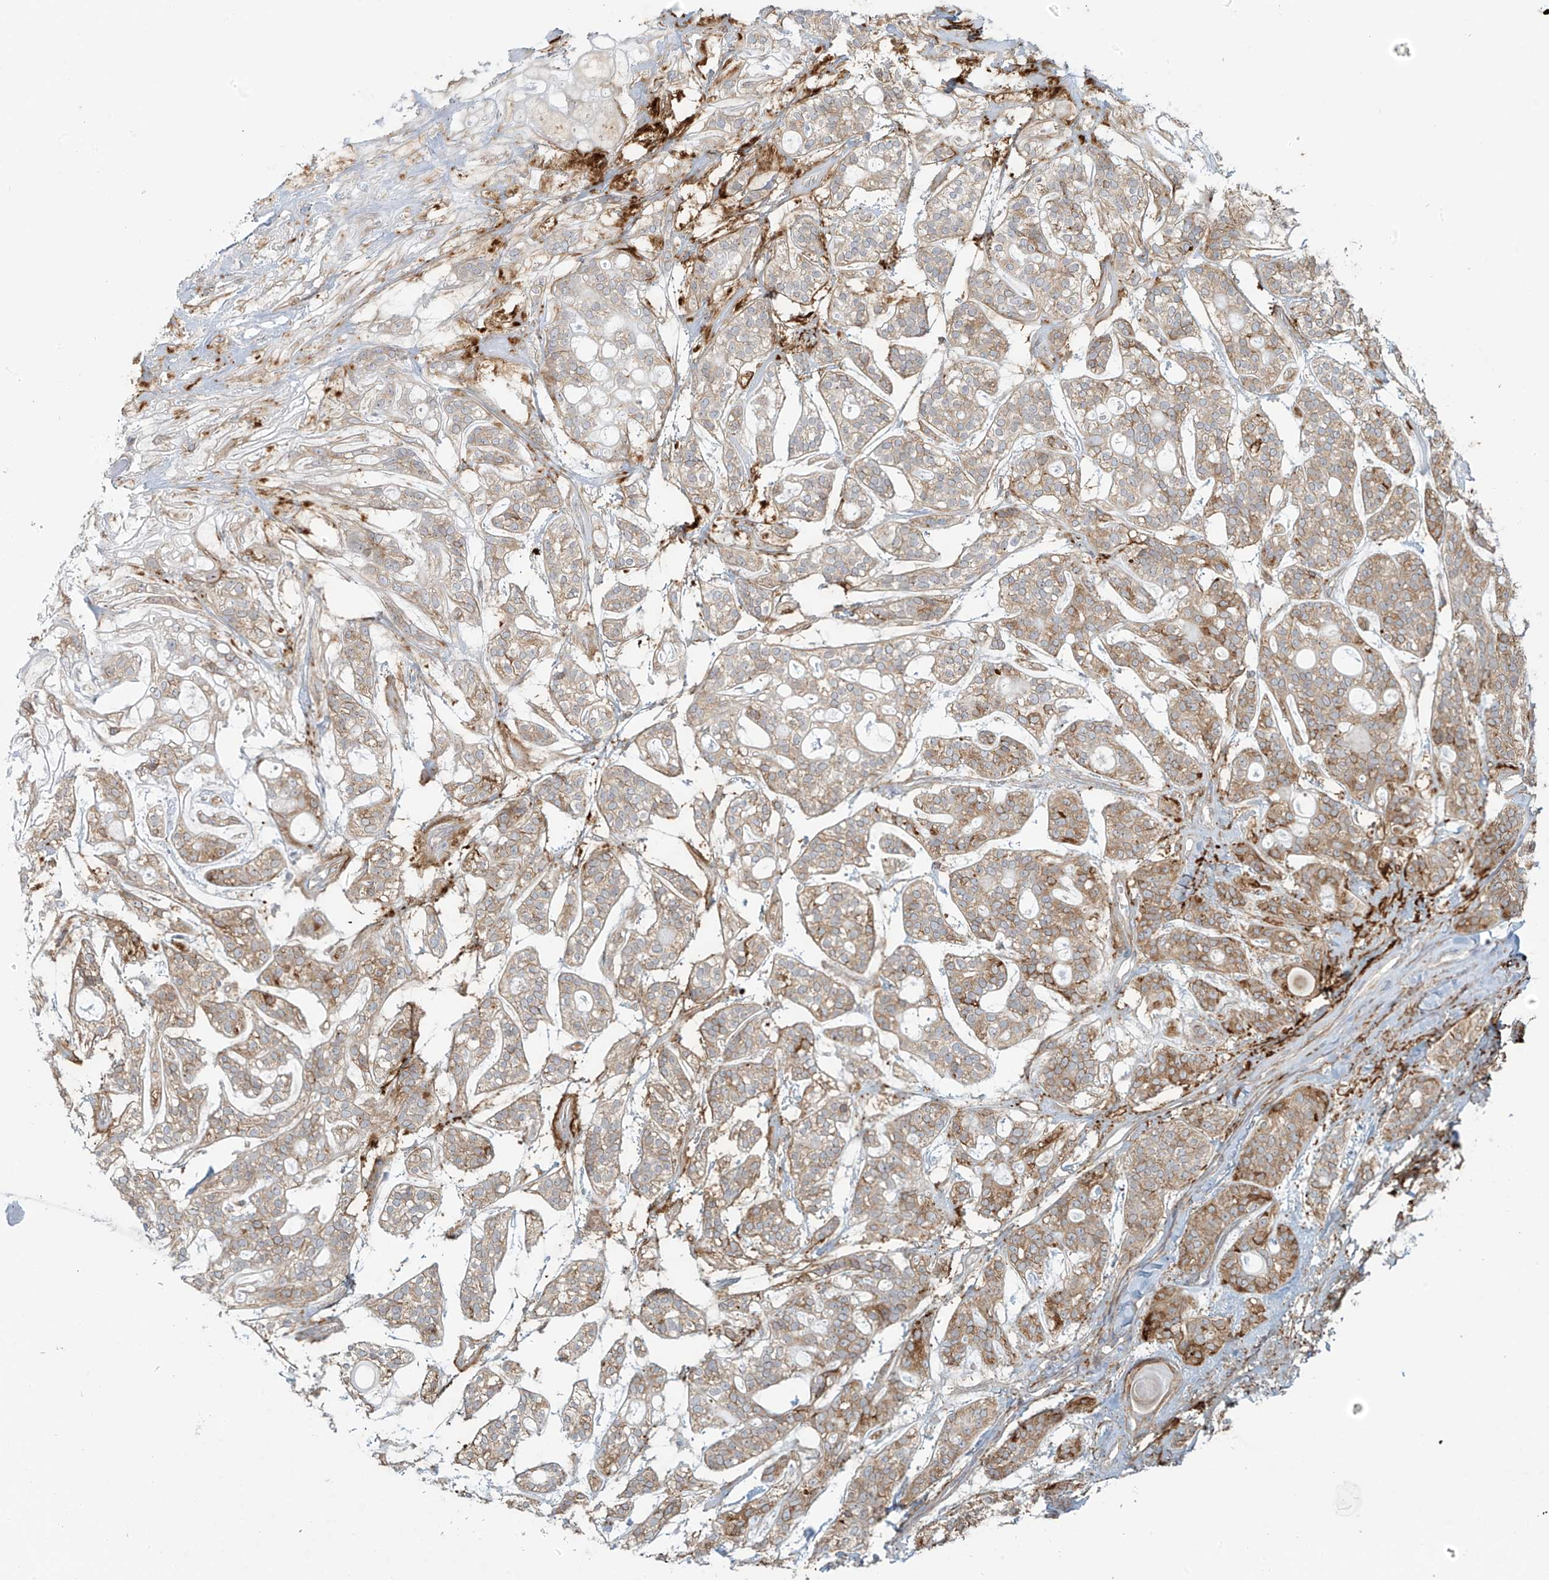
{"staining": {"intensity": "weak", "quantity": "25%-75%", "location": "cytoplasmic/membranous"}, "tissue": "head and neck cancer", "cell_type": "Tumor cells", "image_type": "cancer", "snomed": [{"axis": "morphology", "description": "Adenocarcinoma, NOS"}, {"axis": "topography", "description": "Head-Neck"}], "caption": "Protein expression analysis of head and neck cancer displays weak cytoplasmic/membranous positivity in about 25%-75% of tumor cells.", "gene": "KATNIP", "patient": {"sex": "male", "age": 66}}